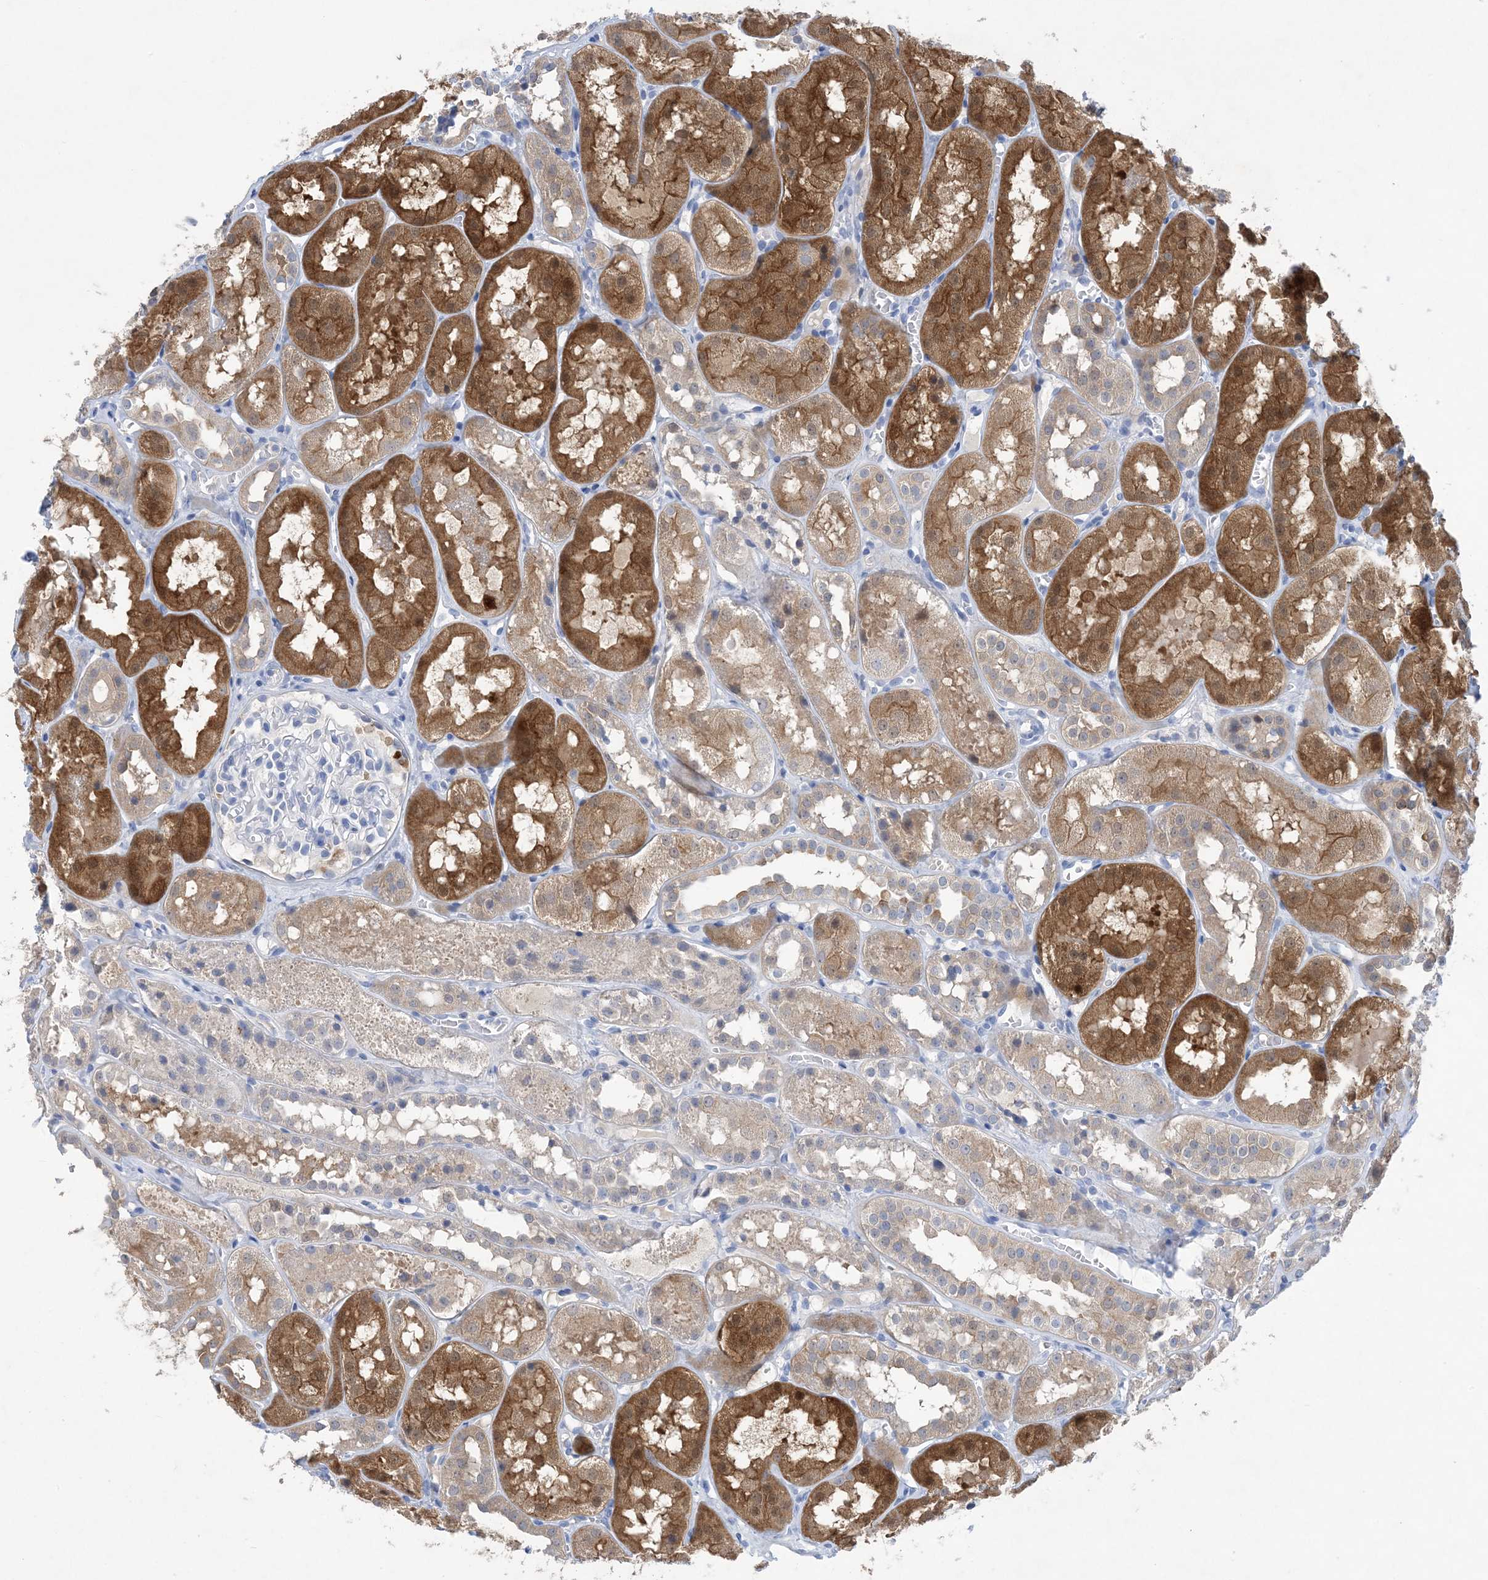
{"staining": {"intensity": "negative", "quantity": "none", "location": "none"}, "tissue": "kidney", "cell_type": "Cells in glomeruli", "image_type": "normal", "snomed": [{"axis": "morphology", "description": "Normal tissue, NOS"}, {"axis": "topography", "description": "Kidney"}], "caption": "Kidney stained for a protein using immunohistochemistry reveals no staining cells in glomeruli.", "gene": "SH3YL1", "patient": {"sex": "male", "age": 16}}